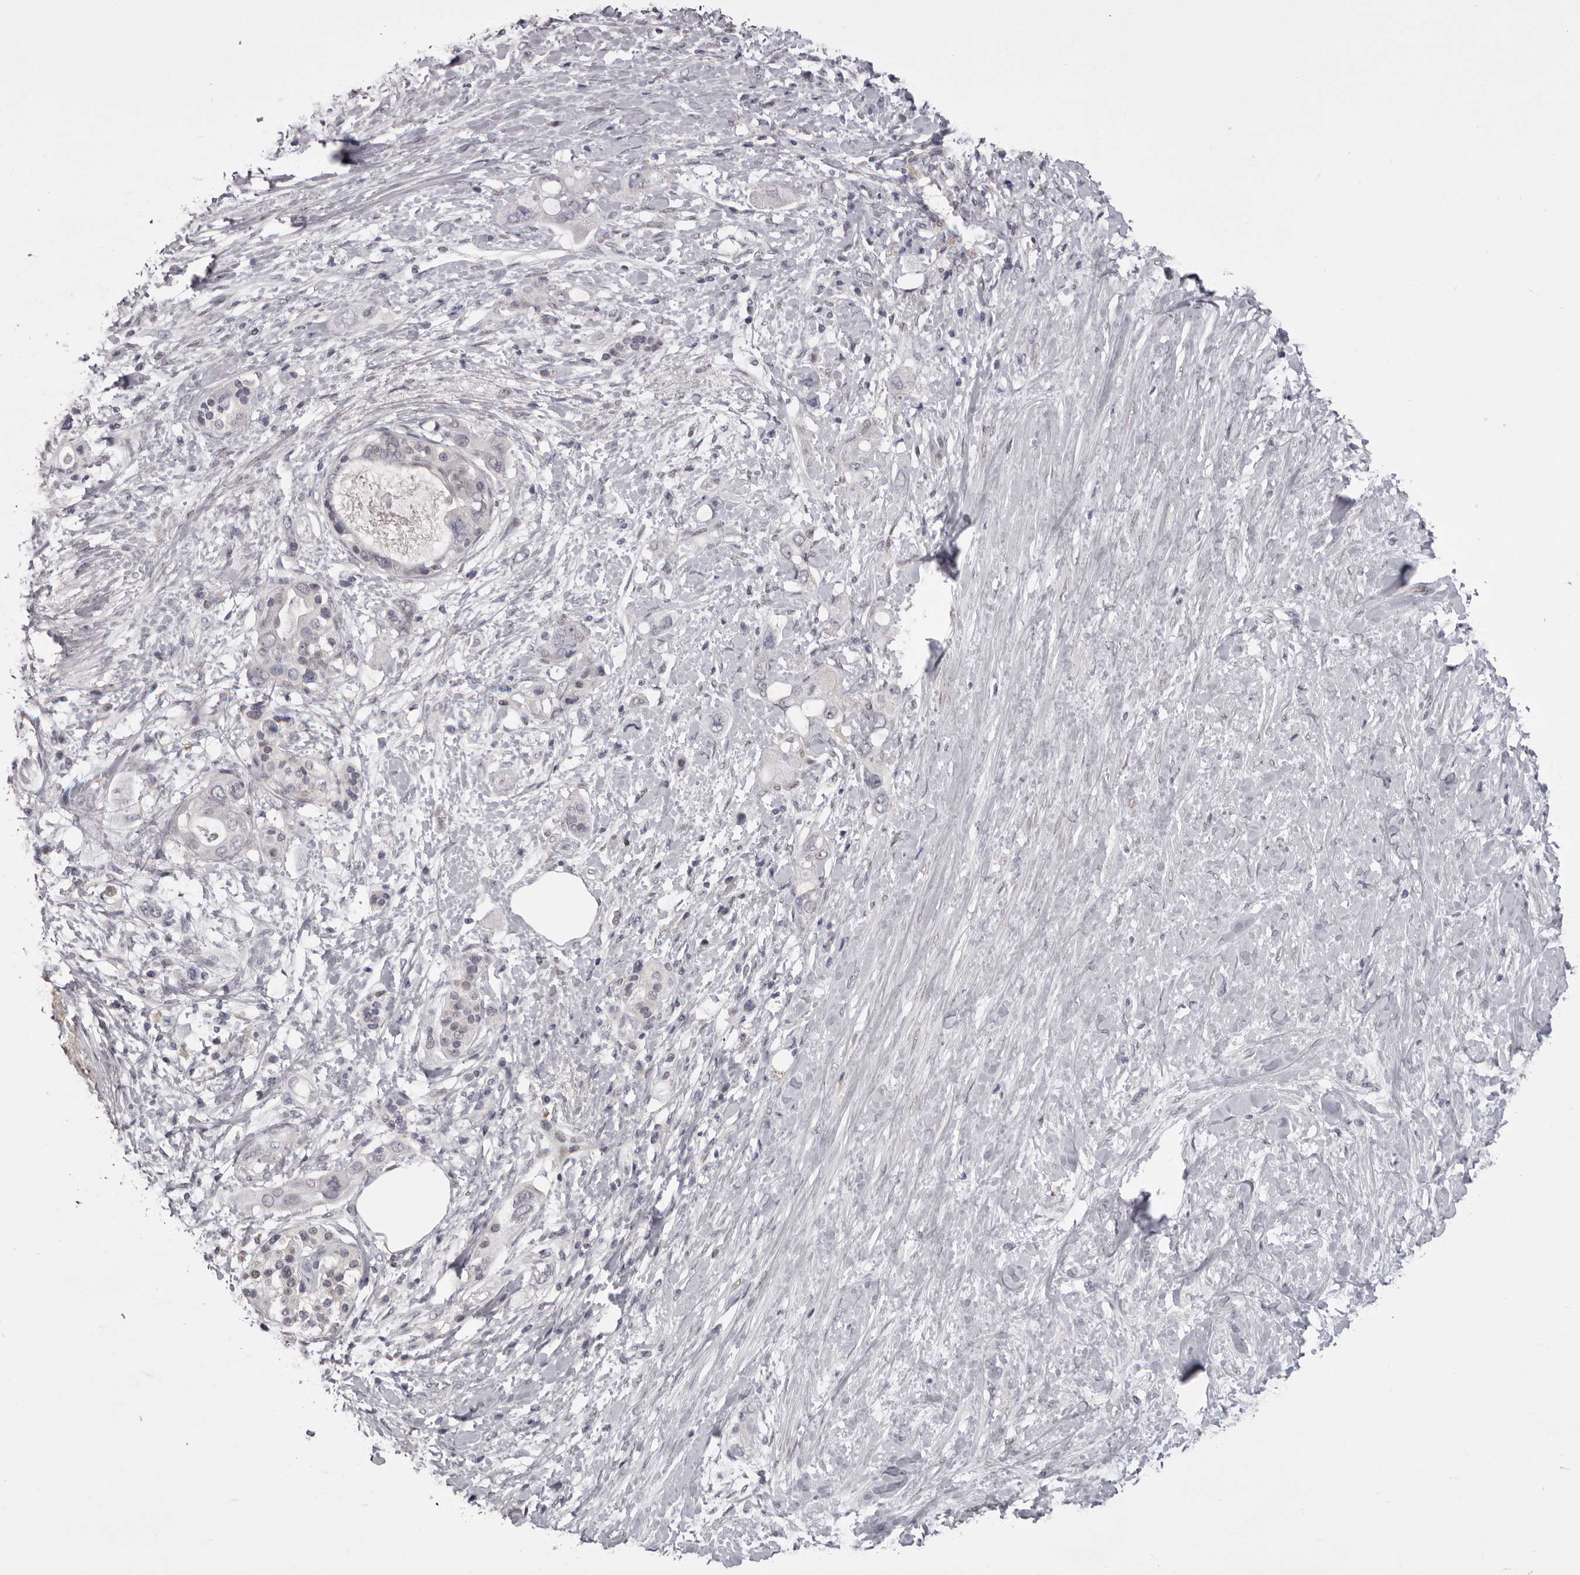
{"staining": {"intensity": "negative", "quantity": "none", "location": "none"}, "tissue": "pancreatic cancer", "cell_type": "Tumor cells", "image_type": "cancer", "snomed": [{"axis": "morphology", "description": "Adenocarcinoma, NOS"}, {"axis": "topography", "description": "Pancreas"}], "caption": "This is an IHC image of human adenocarcinoma (pancreatic). There is no positivity in tumor cells.", "gene": "MDH1", "patient": {"sex": "female", "age": 56}}